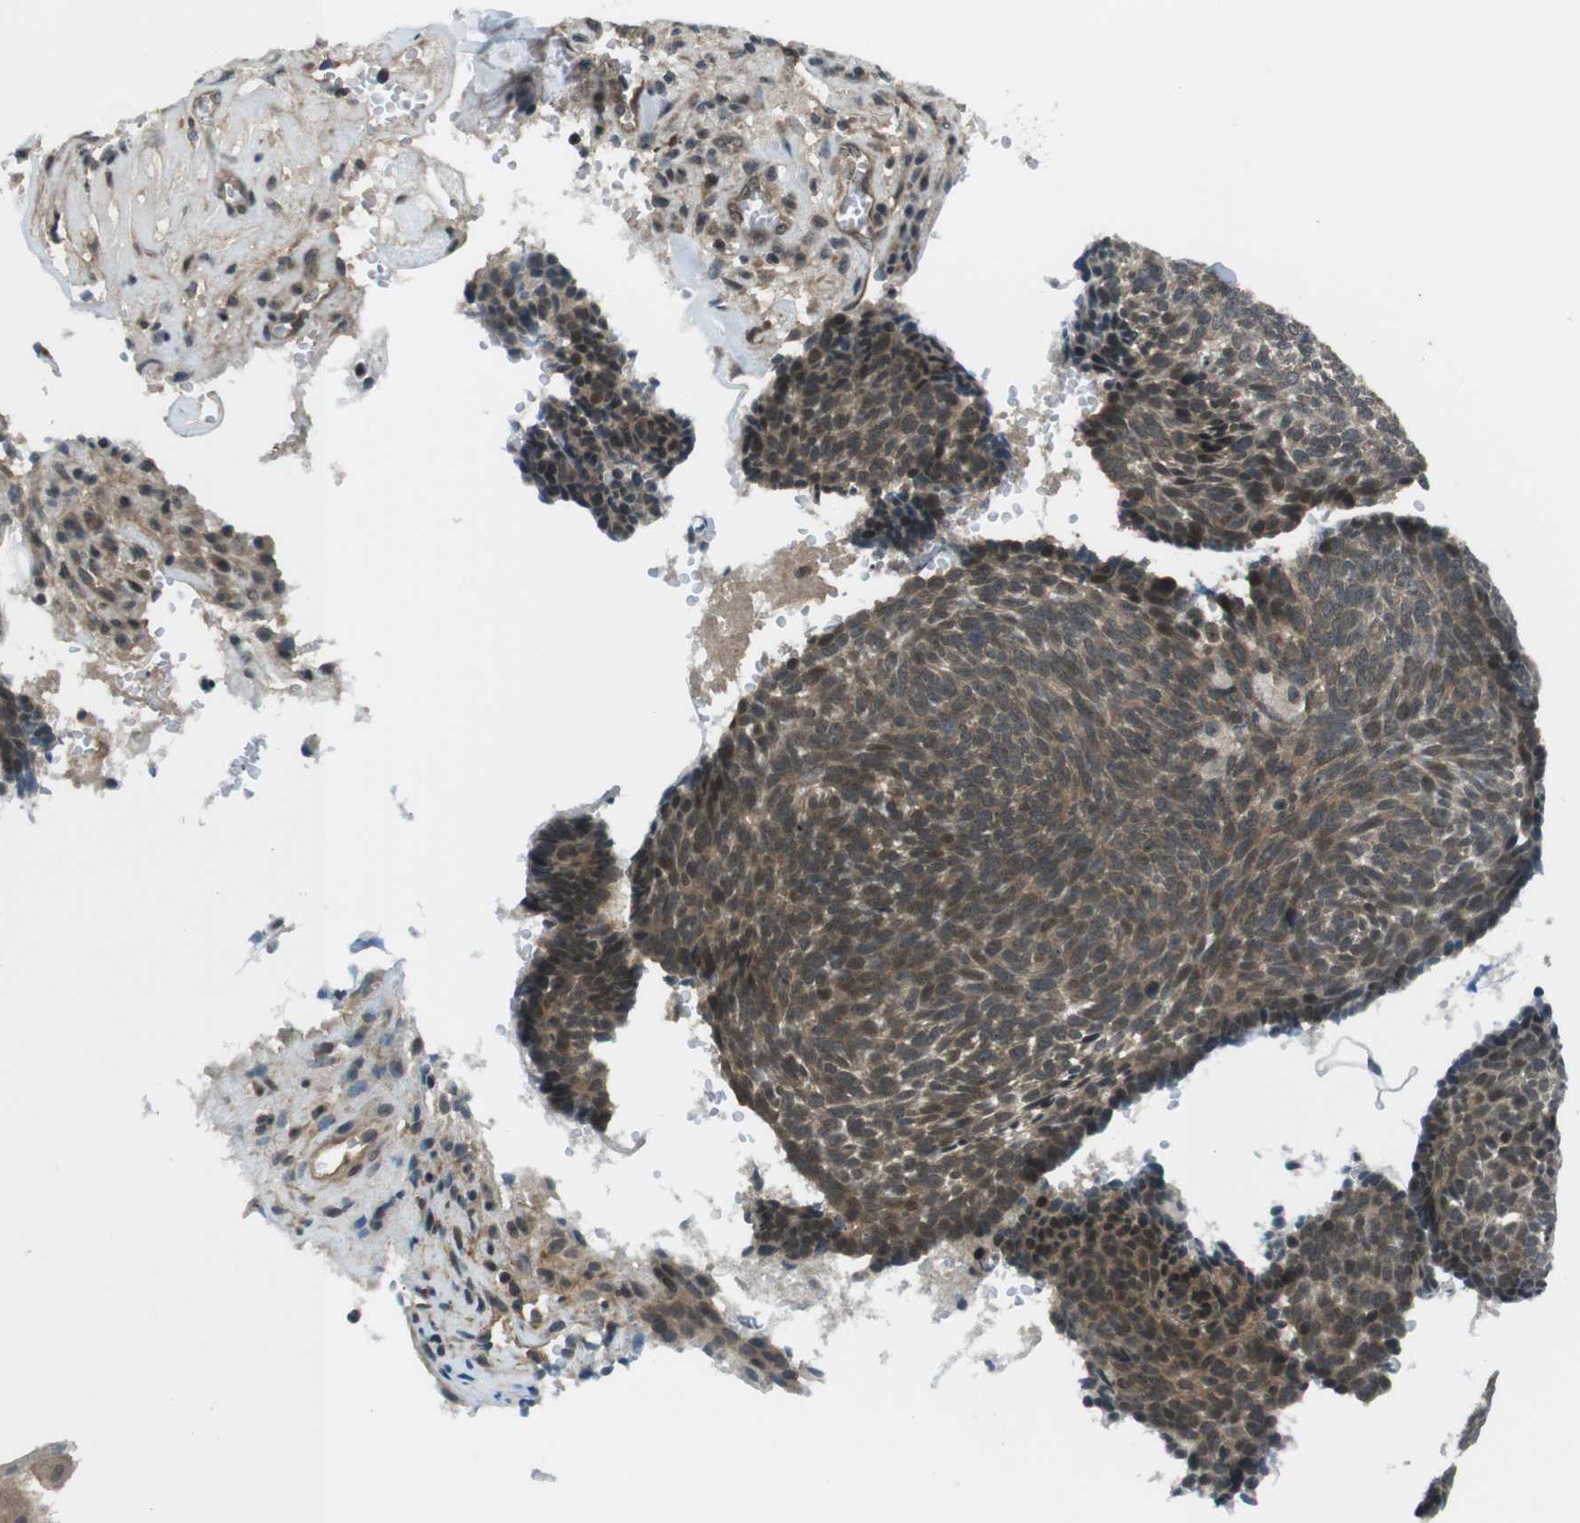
{"staining": {"intensity": "moderate", "quantity": "25%-75%", "location": "cytoplasmic/membranous,nuclear"}, "tissue": "skin cancer", "cell_type": "Tumor cells", "image_type": "cancer", "snomed": [{"axis": "morphology", "description": "Basal cell carcinoma"}, {"axis": "topography", "description": "Skin"}], "caption": "This is a micrograph of immunohistochemistry (IHC) staining of basal cell carcinoma (skin), which shows moderate expression in the cytoplasmic/membranous and nuclear of tumor cells.", "gene": "TIAM2", "patient": {"sex": "male", "age": 84}}